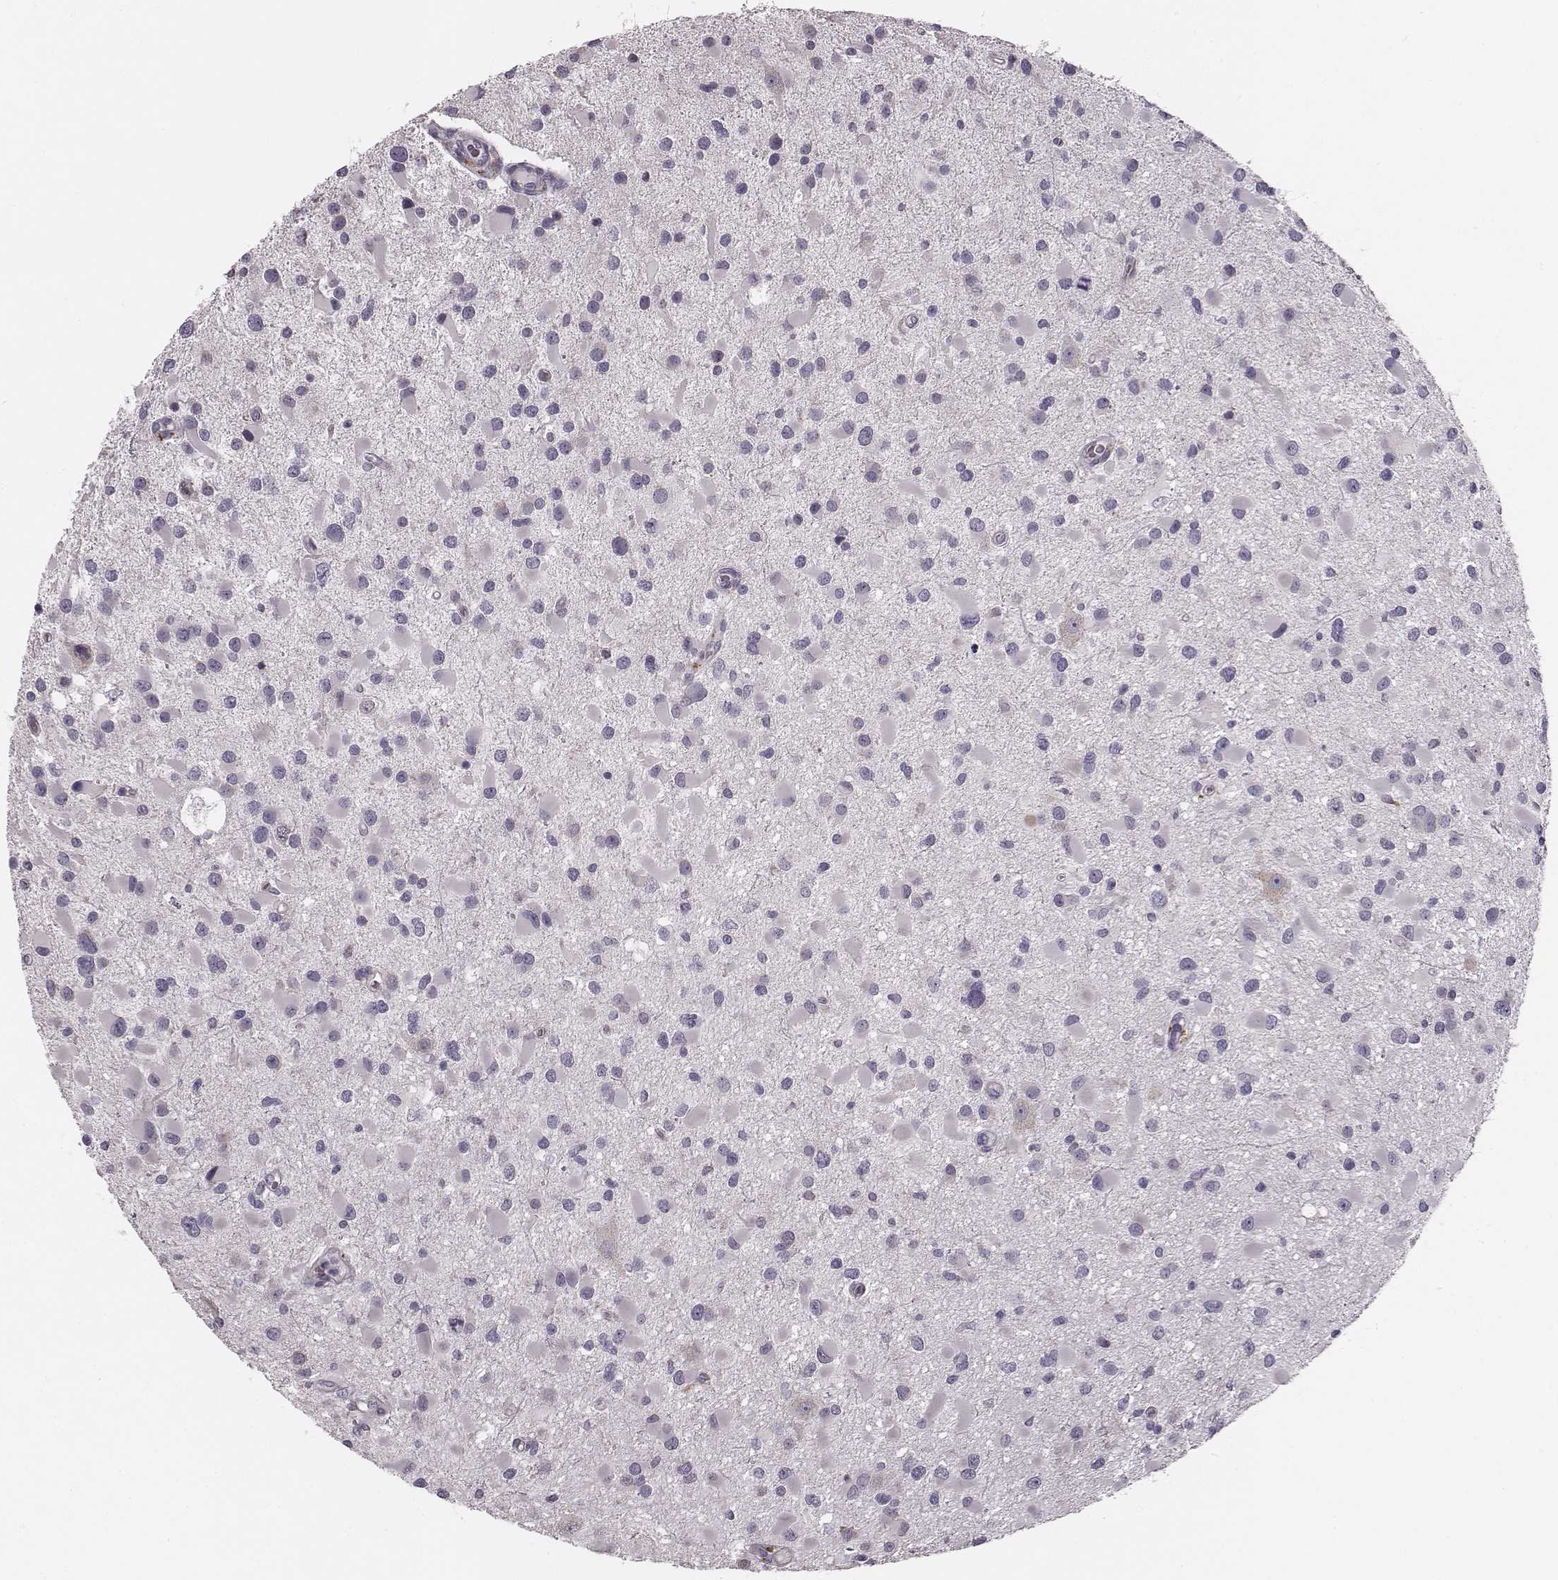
{"staining": {"intensity": "negative", "quantity": "none", "location": "none"}, "tissue": "glioma", "cell_type": "Tumor cells", "image_type": "cancer", "snomed": [{"axis": "morphology", "description": "Glioma, malignant, Low grade"}, {"axis": "topography", "description": "Brain"}], "caption": "This is an immunohistochemistry (IHC) micrograph of human malignant glioma (low-grade). There is no expression in tumor cells.", "gene": "UBL4B", "patient": {"sex": "female", "age": 32}}